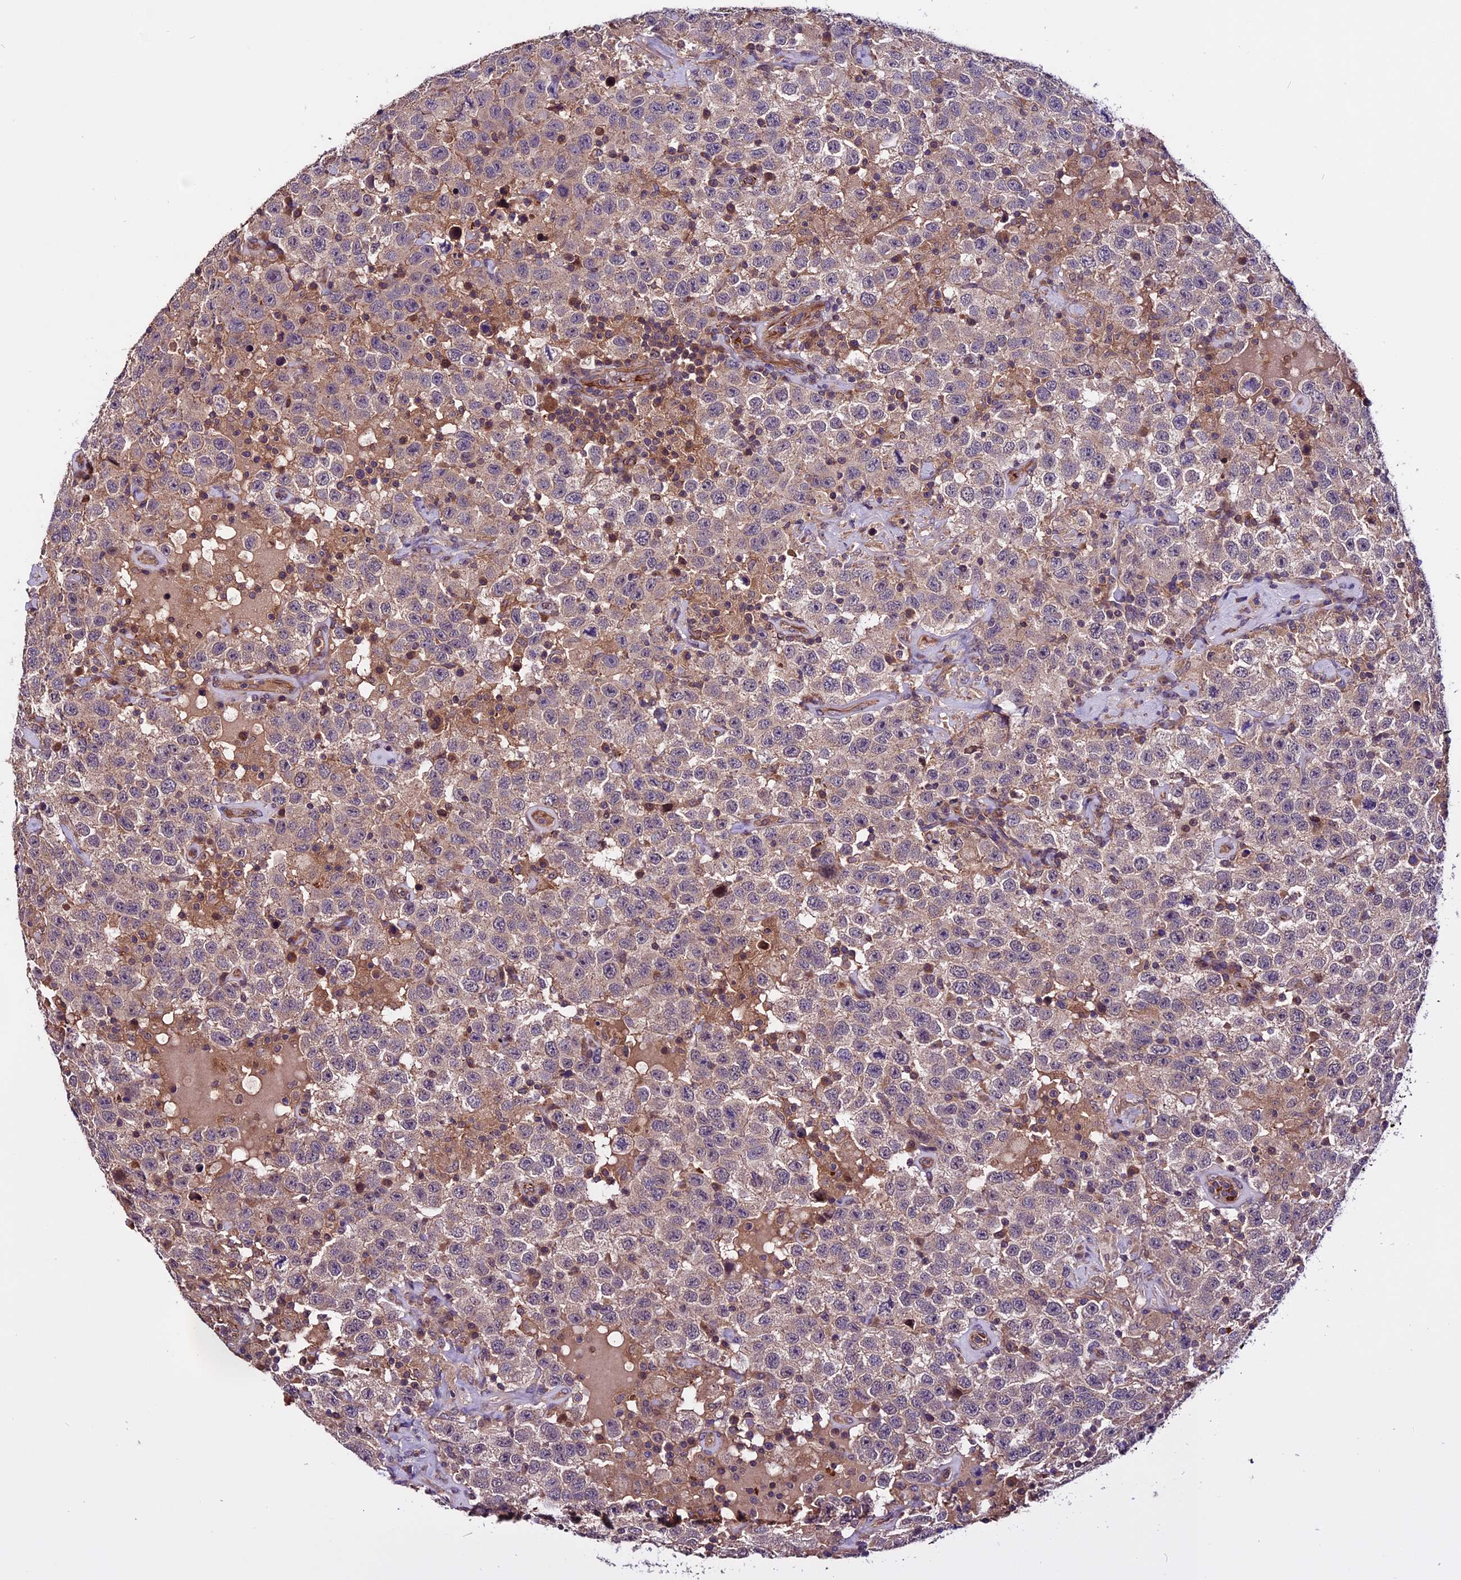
{"staining": {"intensity": "moderate", "quantity": ">75%", "location": "cytoplasmic/membranous"}, "tissue": "testis cancer", "cell_type": "Tumor cells", "image_type": "cancer", "snomed": [{"axis": "morphology", "description": "Seminoma, NOS"}, {"axis": "topography", "description": "Testis"}], "caption": "Moderate cytoplasmic/membranous expression for a protein is appreciated in approximately >75% of tumor cells of testis cancer using immunohistochemistry (IHC).", "gene": "RINL", "patient": {"sex": "male", "age": 41}}